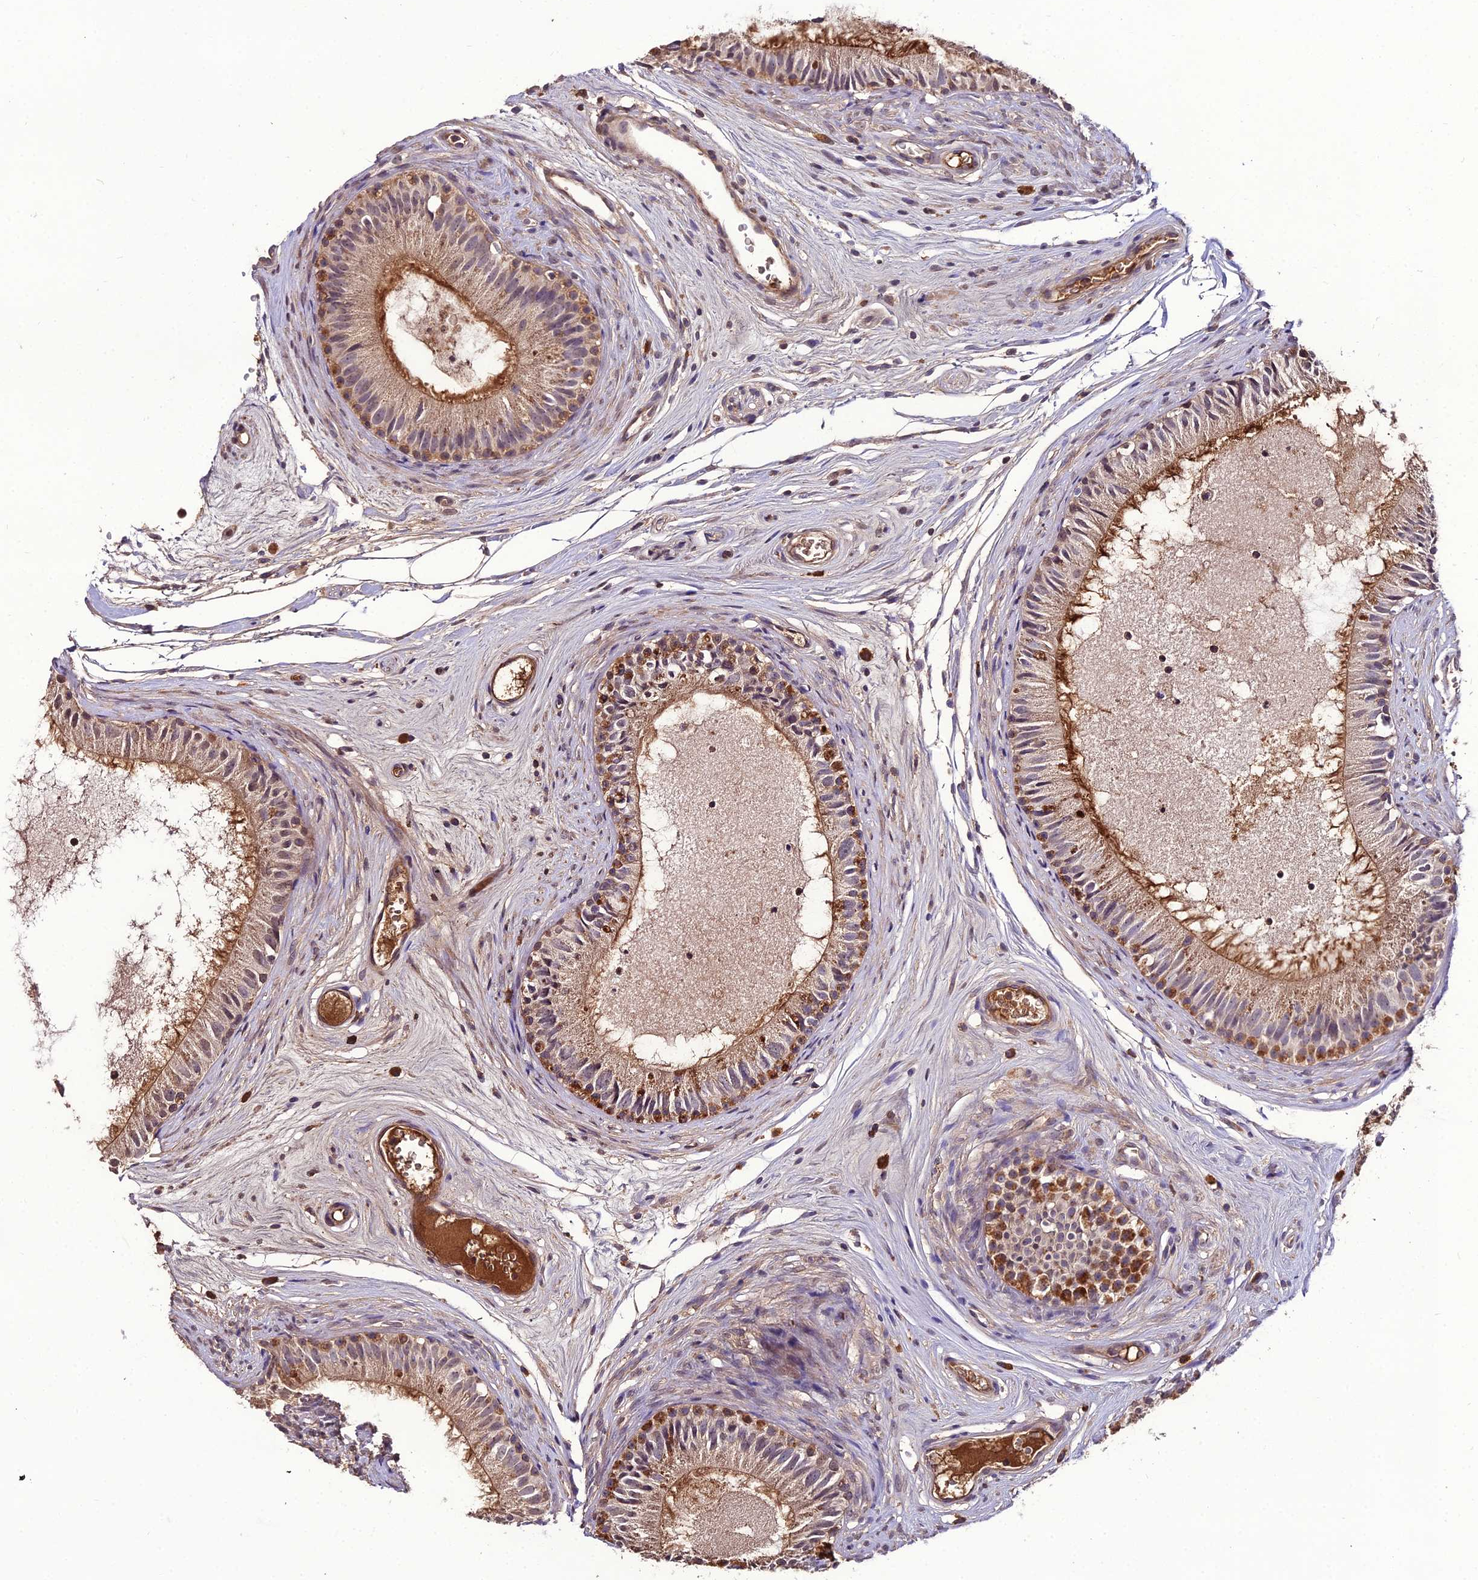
{"staining": {"intensity": "moderate", "quantity": ">75%", "location": "cytoplasmic/membranous"}, "tissue": "epididymis", "cell_type": "Glandular cells", "image_type": "normal", "snomed": [{"axis": "morphology", "description": "Normal tissue, NOS"}, {"axis": "topography", "description": "Epididymis"}], "caption": "A high-resolution micrograph shows immunohistochemistry (IHC) staining of unremarkable epididymis, which shows moderate cytoplasmic/membranous expression in about >75% of glandular cells.", "gene": "KCTD16", "patient": {"sex": "male", "age": 74}}